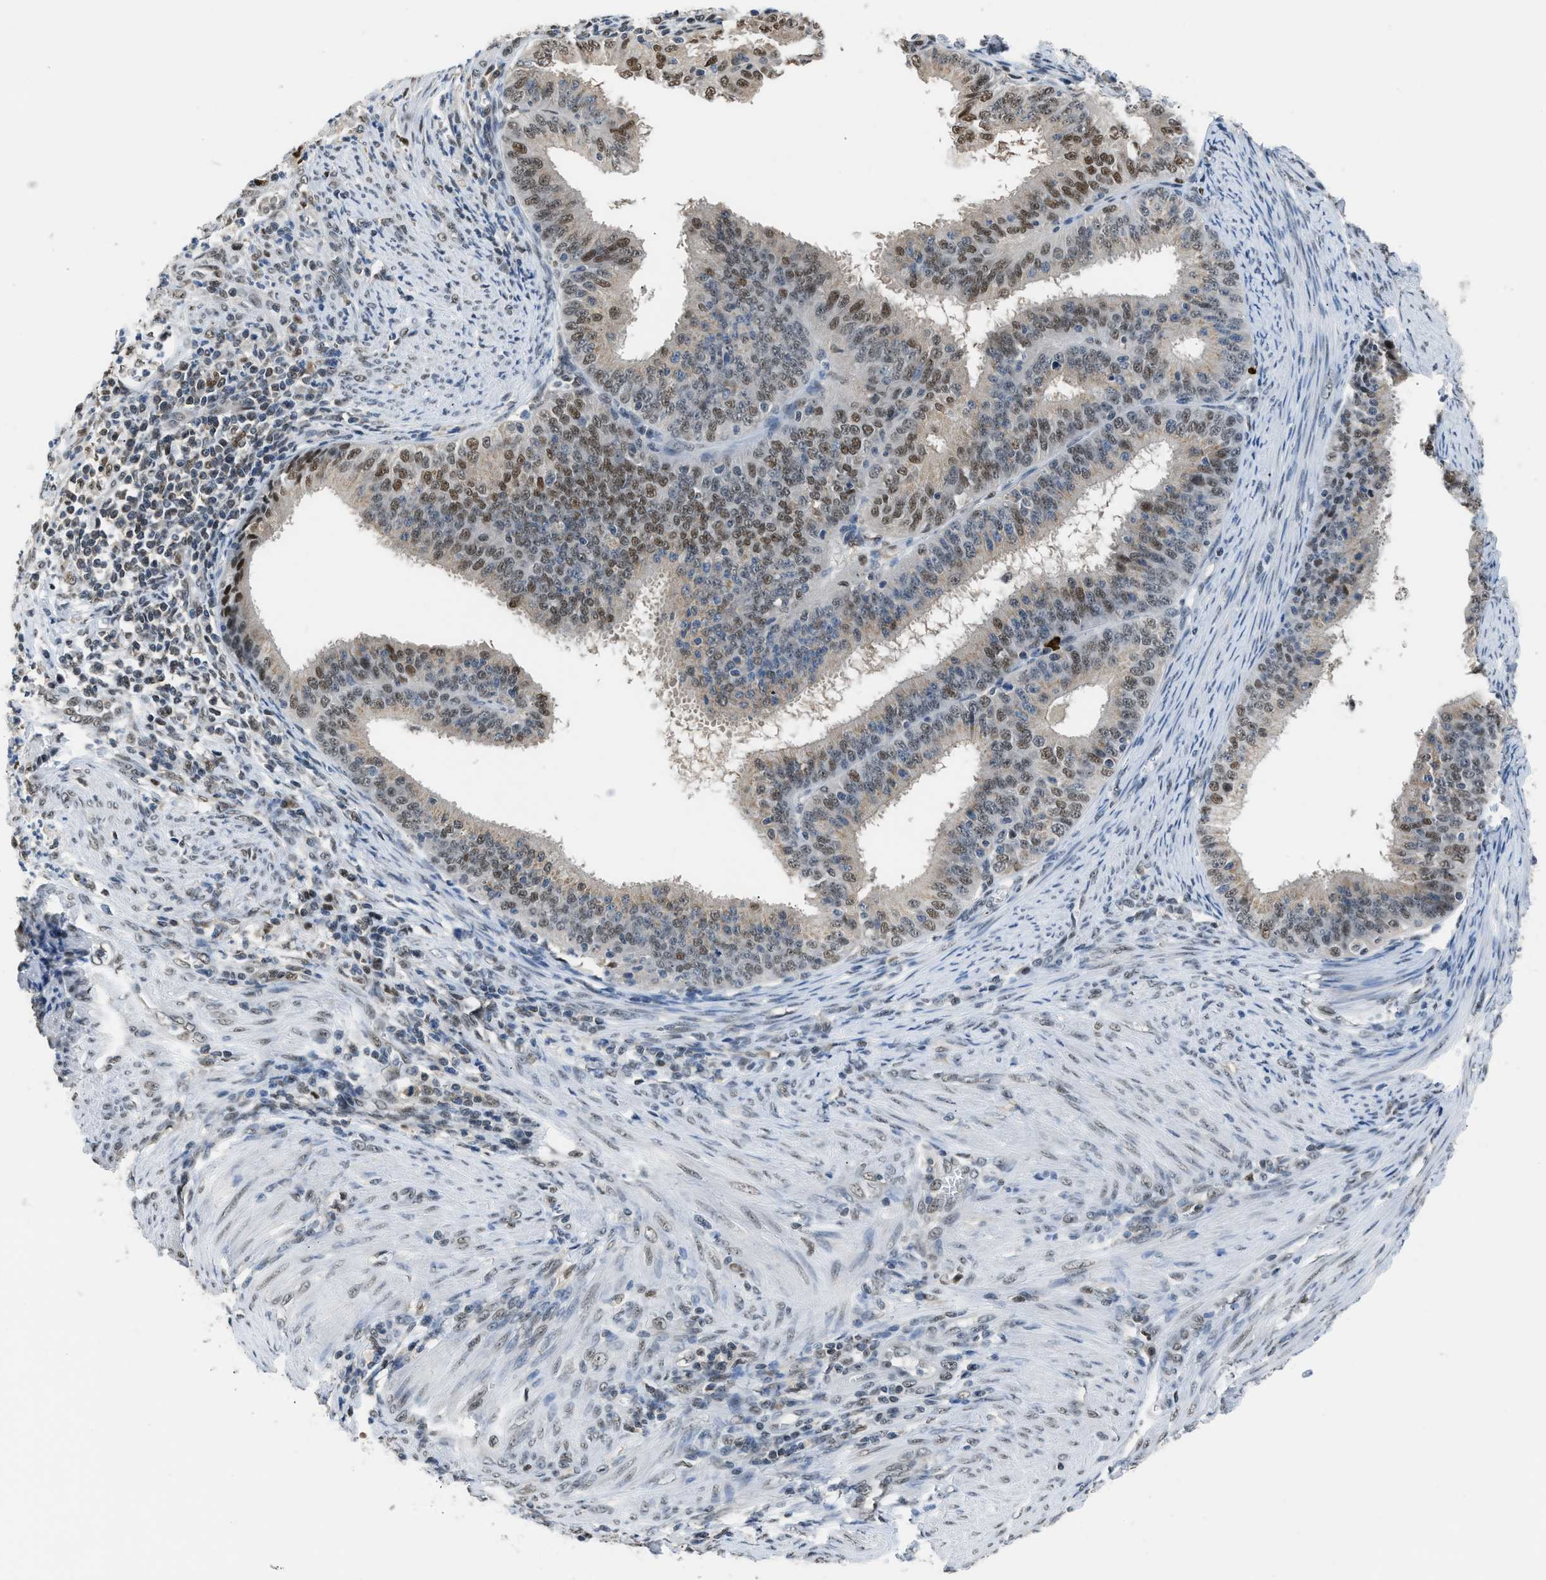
{"staining": {"intensity": "moderate", "quantity": "<25%", "location": "nuclear"}, "tissue": "endometrial cancer", "cell_type": "Tumor cells", "image_type": "cancer", "snomed": [{"axis": "morphology", "description": "Adenocarcinoma, NOS"}, {"axis": "topography", "description": "Endometrium"}], "caption": "Immunohistochemistry photomicrograph of human endometrial cancer stained for a protein (brown), which demonstrates low levels of moderate nuclear expression in about <25% of tumor cells.", "gene": "ALX1", "patient": {"sex": "female", "age": 70}}